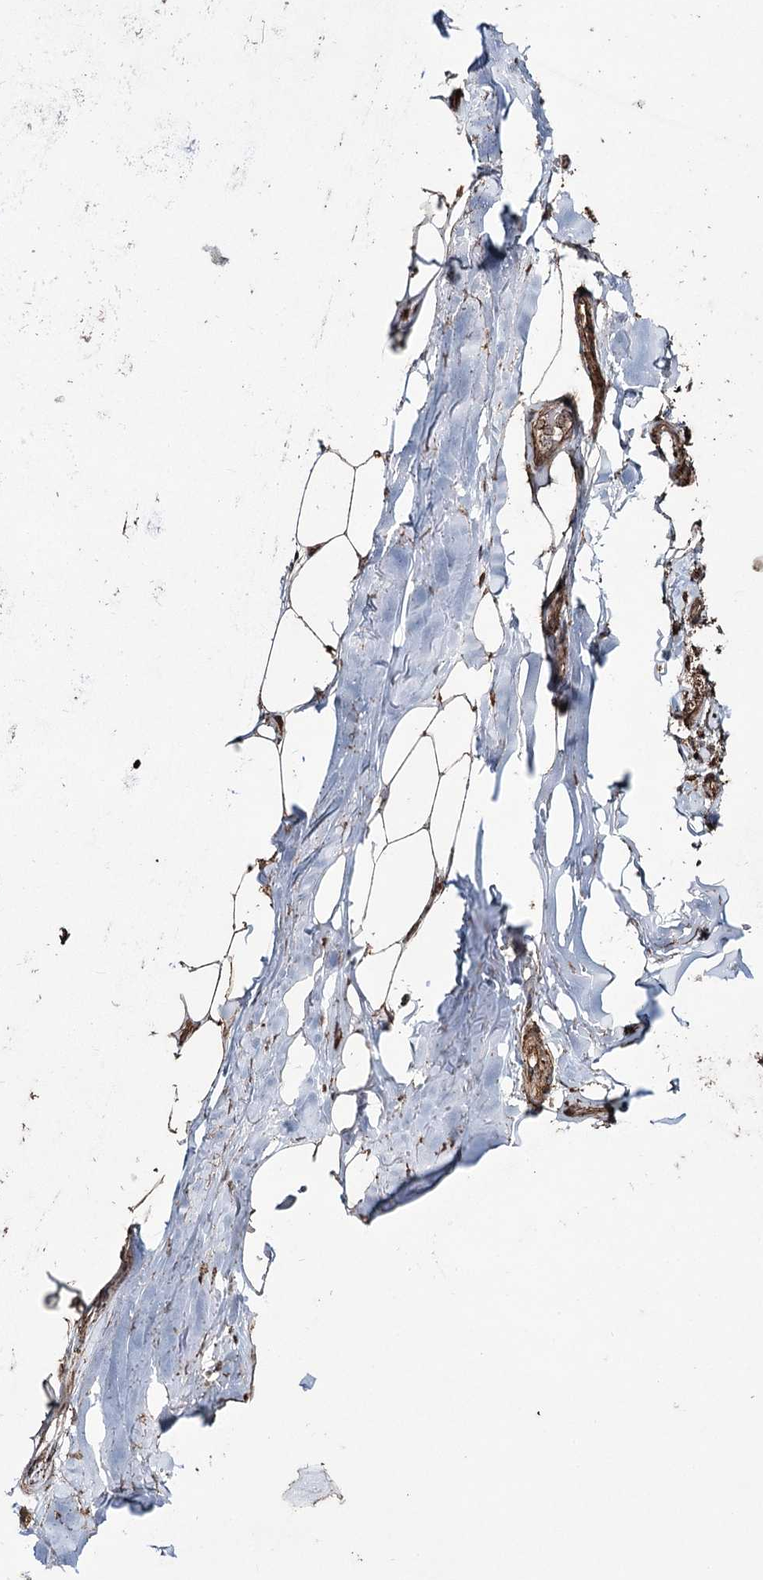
{"staining": {"intensity": "moderate", "quantity": ">75%", "location": "cytoplasmic/membranous"}, "tissue": "adipose tissue", "cell_type": "Adipocytes", "image_type": "normal", "snomed": [{"axis": "morphology", "description": "Normal tissue, NOS"}, {"axis": "topography", "description": "Lymph node"}, {"axis": "topography", "description": "Bronchus"}], "caption": "Adipocytes display medium levels of moderate cytoplasmic/membranous staining in about >75% of cells in benign adipose tissue. The staining was performed using DAB, with brown indicating positive protein expression. Nuclei are stained blue with hematoxylin.", "gene": "SLF2", "patient": {"sex": "male", "age": 63}}